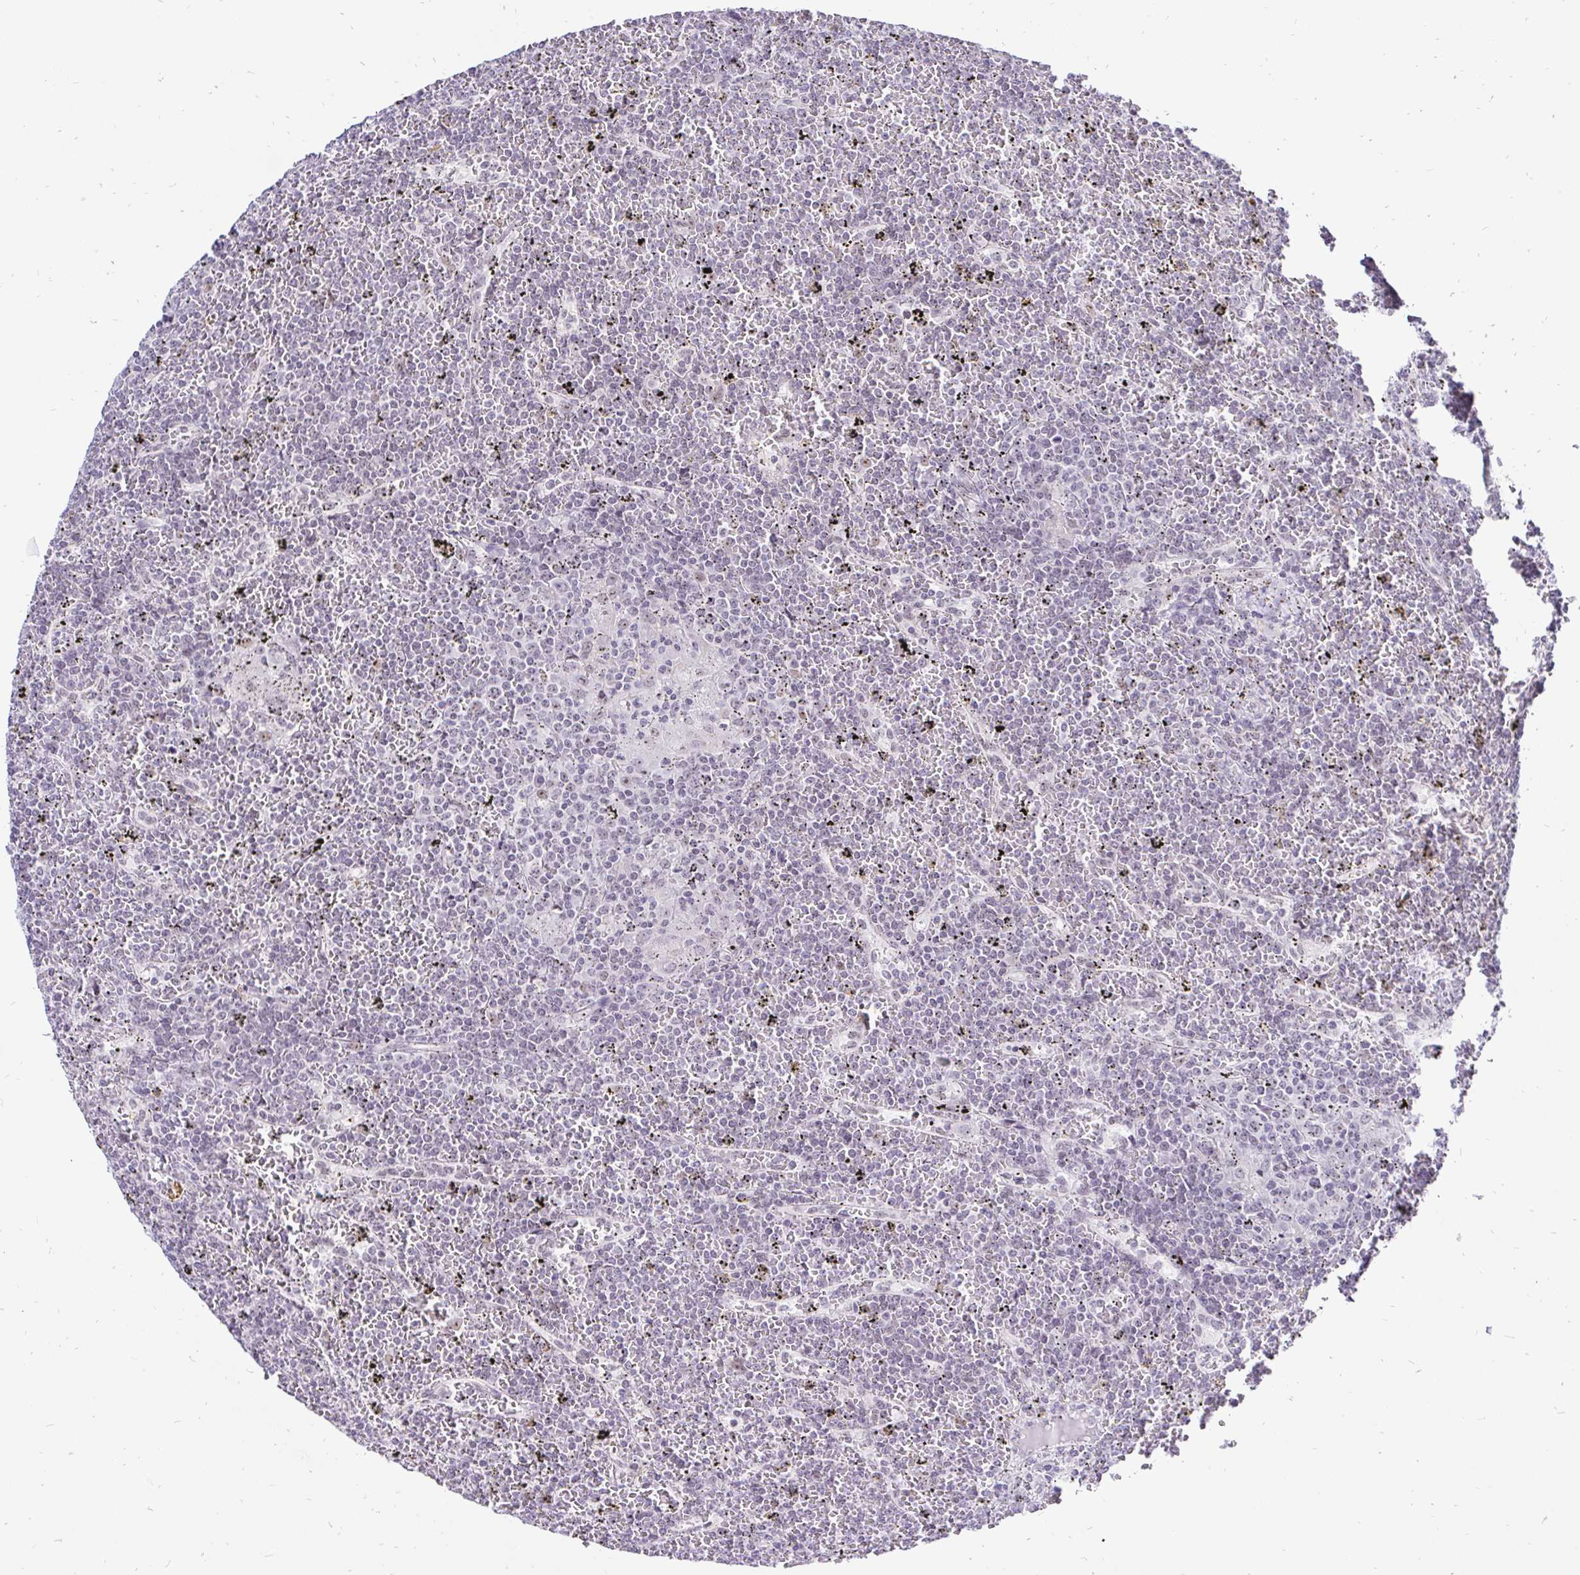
{"staining": {"intensity": "negative", "quantity": "none", "location": "none"}, "tissue": "lymphoma", "cell_type": "Tumor cells", "image_type": "cancer", "snomed": [{"axis": "morphology", "description": "Malignant lymphoma, non-Hodgkin's type, Low grade"}, {"axis": "topography", "description": "Spleen"}], "caption": "The image exhibits no staining of tumor cells in low-grade malignant lymphoma, non-Hodgkin's type. (DAB (3,3'-diaminobenzidine) immunohistochemistry (IHC), high magnification).", "gene": "ZNF860", "patient": {"sex": "female", "age": 19}}